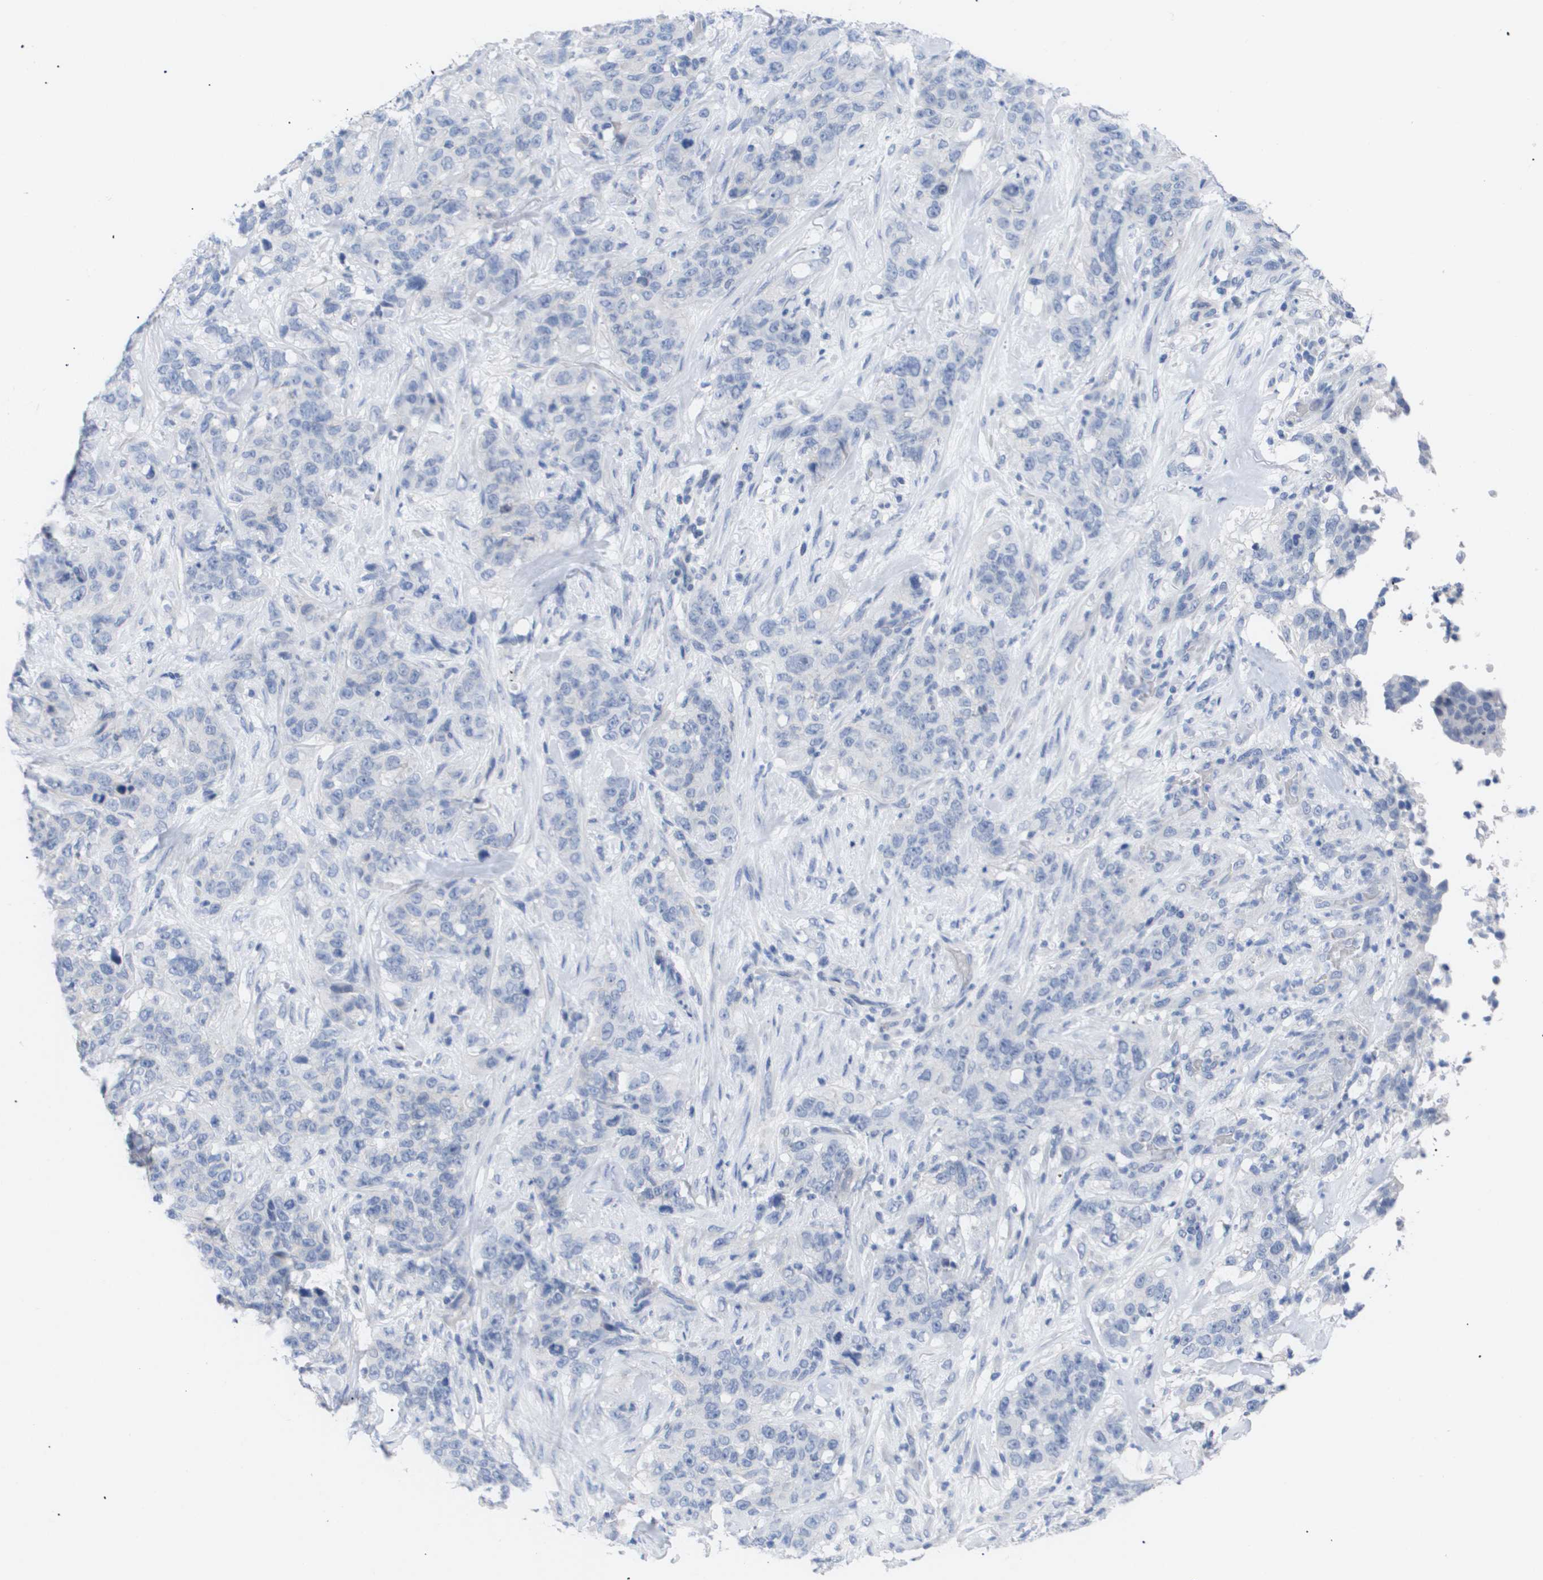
{"staining": {"intensity": "negative", "quantity": "none", "location": "none"}, "tissue": "stomach cancer", "cell_type": "Tumor cells", "image_type": "cancer", "snomed": [{"axis": "morphology", "description": "Adenocarcinoma, NOS"}, {"axis": "topography", "description": "Stomach"}], "caption": "IHC image of neoplastic tissue: human stomach cancer (adenocarcinoma) stained with DAB (3,3'-diaminobenzidine) reveals no significant protein positivity in tumor cells.", "gene": "CAV3", "patient": {"sex": "male", "age": 48}}